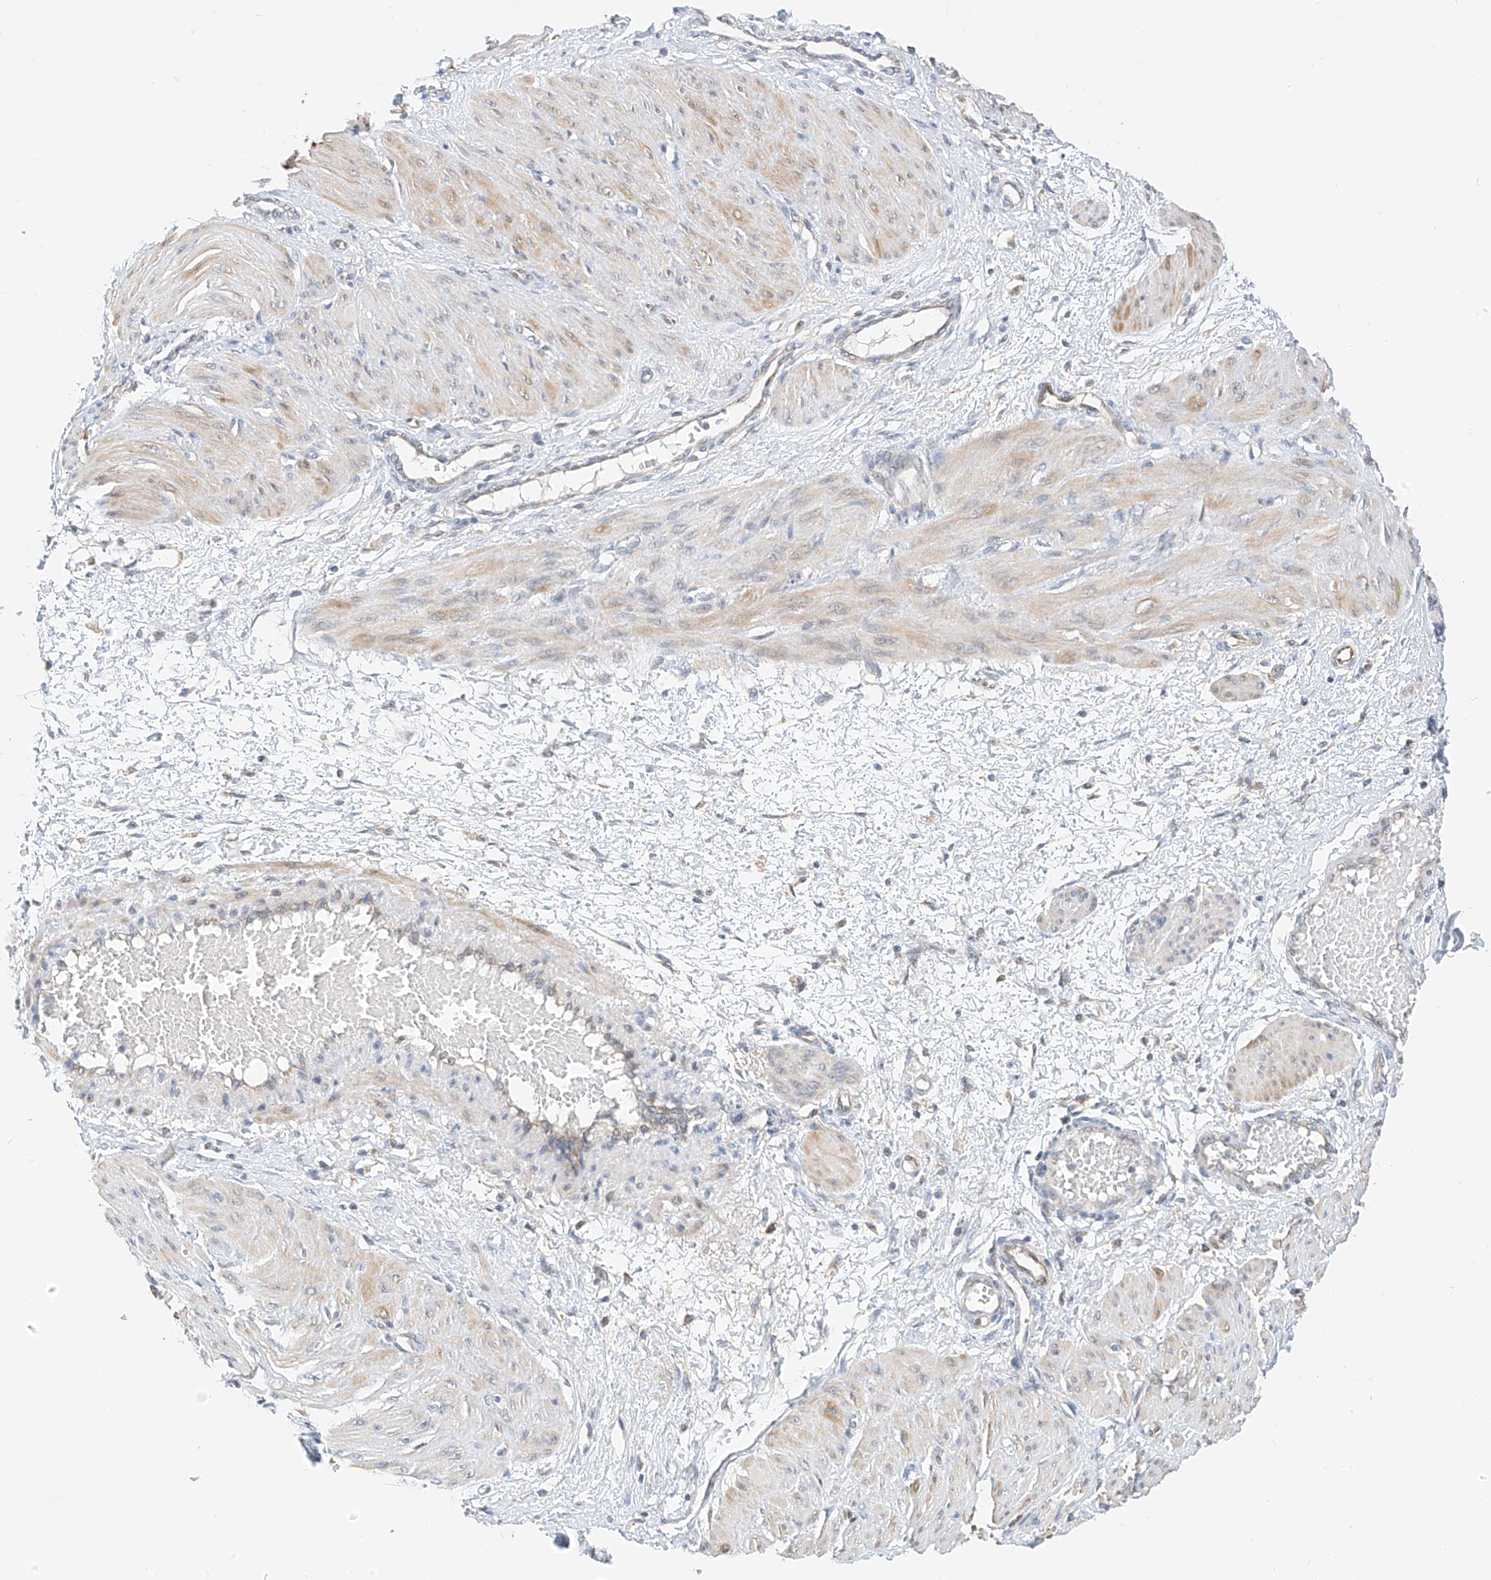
{"staining": {"intensity": "weak", "quantity": "<25%", "location": "cytoplasmic/membranous"}, "tissue": "smooth muscle", "cell_type": "Smooth muscle cells", "image_type": "normal", "snomed": [{"axis": "morphology", "description": "Normal tissue, NOS"}, {"axis": "topography", "description": "Endometrium"}], "caption": "This histopathology image is of unremarkable smooth muscle stained with immunohistochemistry (IHC) to label a protein in brown with the nuclei are counter-stained blue. There is no expression in smooth muscle cells. (Brightfield microscopy of DAB IHC at high magnification).", "gene": "PPA2", "patient": {"sex": "female", "age": 33}}